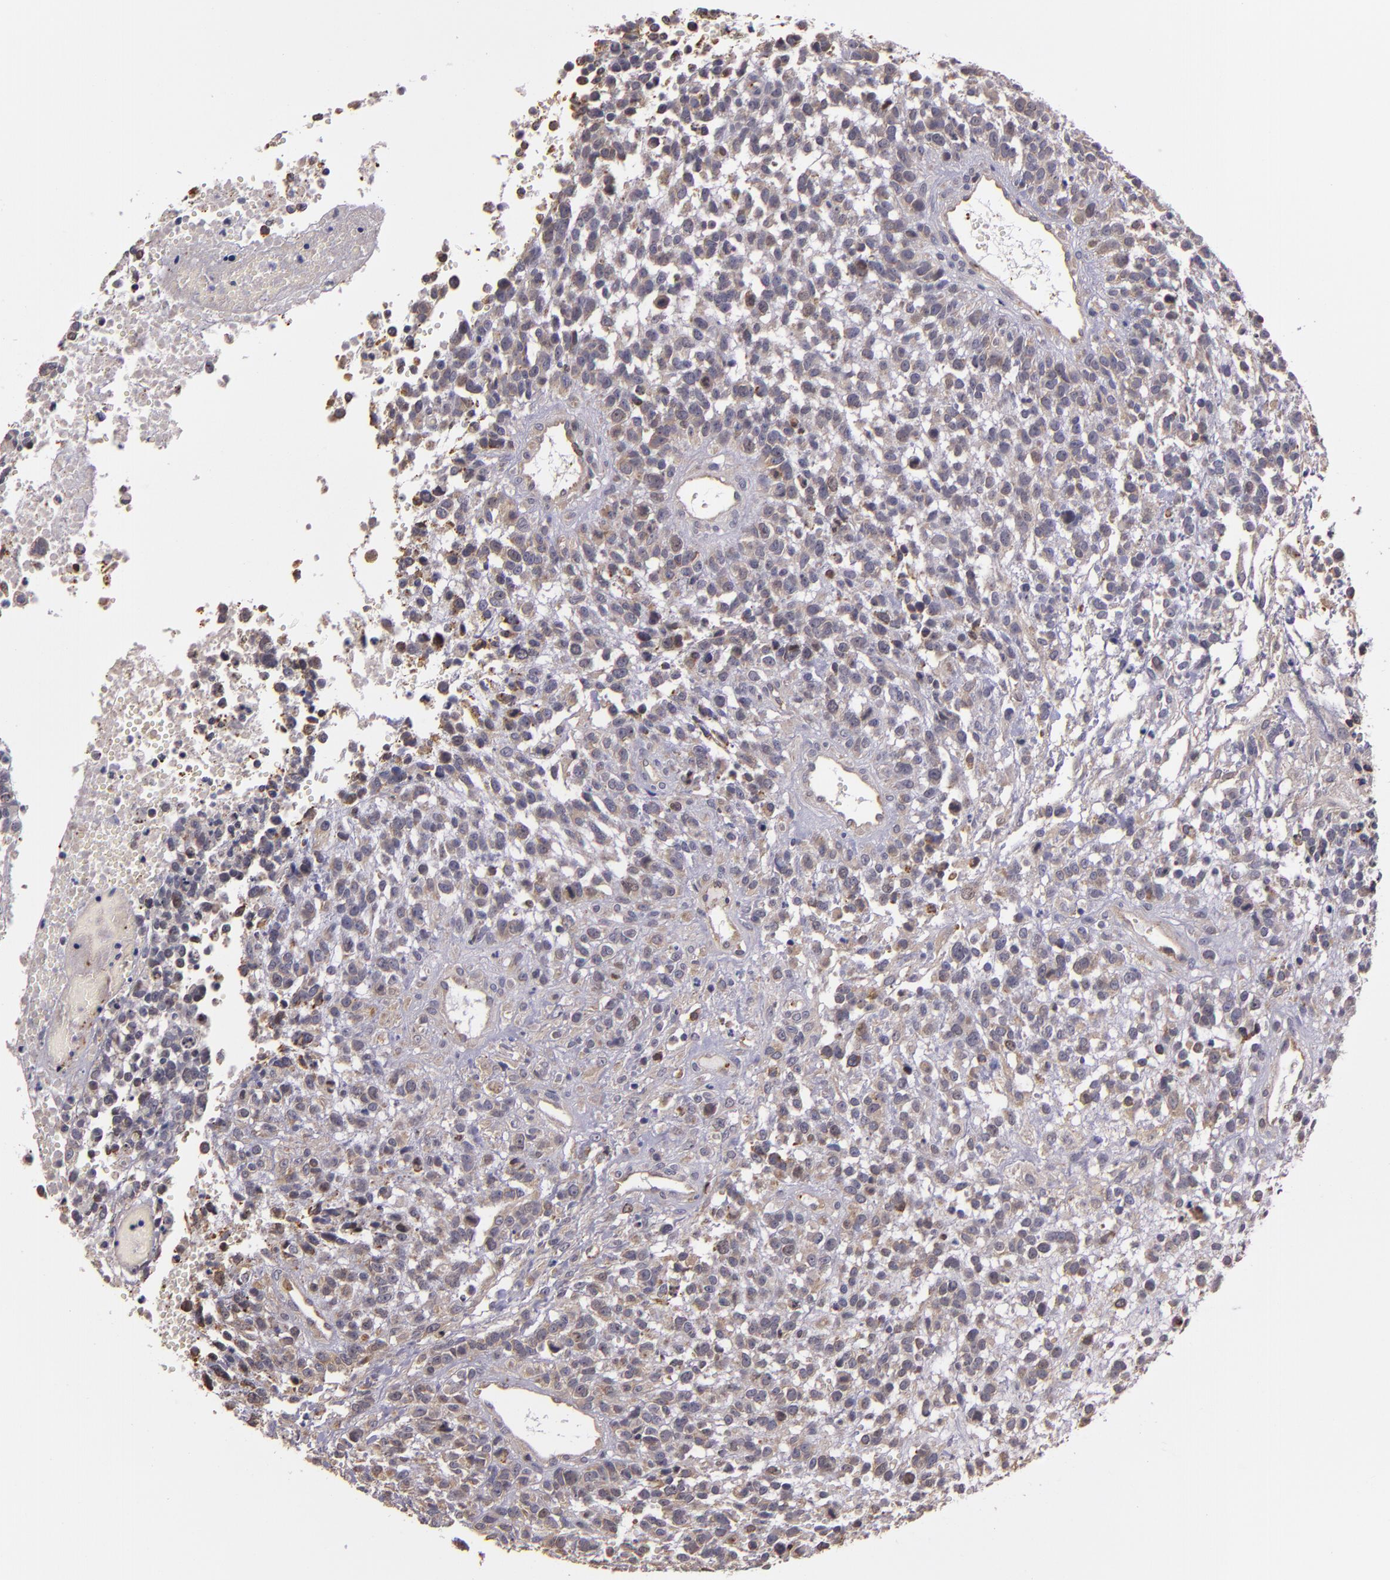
{"staining": {"intensity": "weak", "quantity": "<25%", "location": "cytoplasmic/membranous"}, "tissue": "glioma", "cell_type": "Tumor cells", "image_type": "cancer", "snomed": [{"axis": "morphology", "description": "Glioma, malignant, High grade"}, {"axis": "topography", "description": "Brain"}], "caption": "Tumor cells are negative for brown protein staining in high-grade glioma (malignant).", "gene": "SYTL4", "patient": {"sex": "male", "age": 66}}